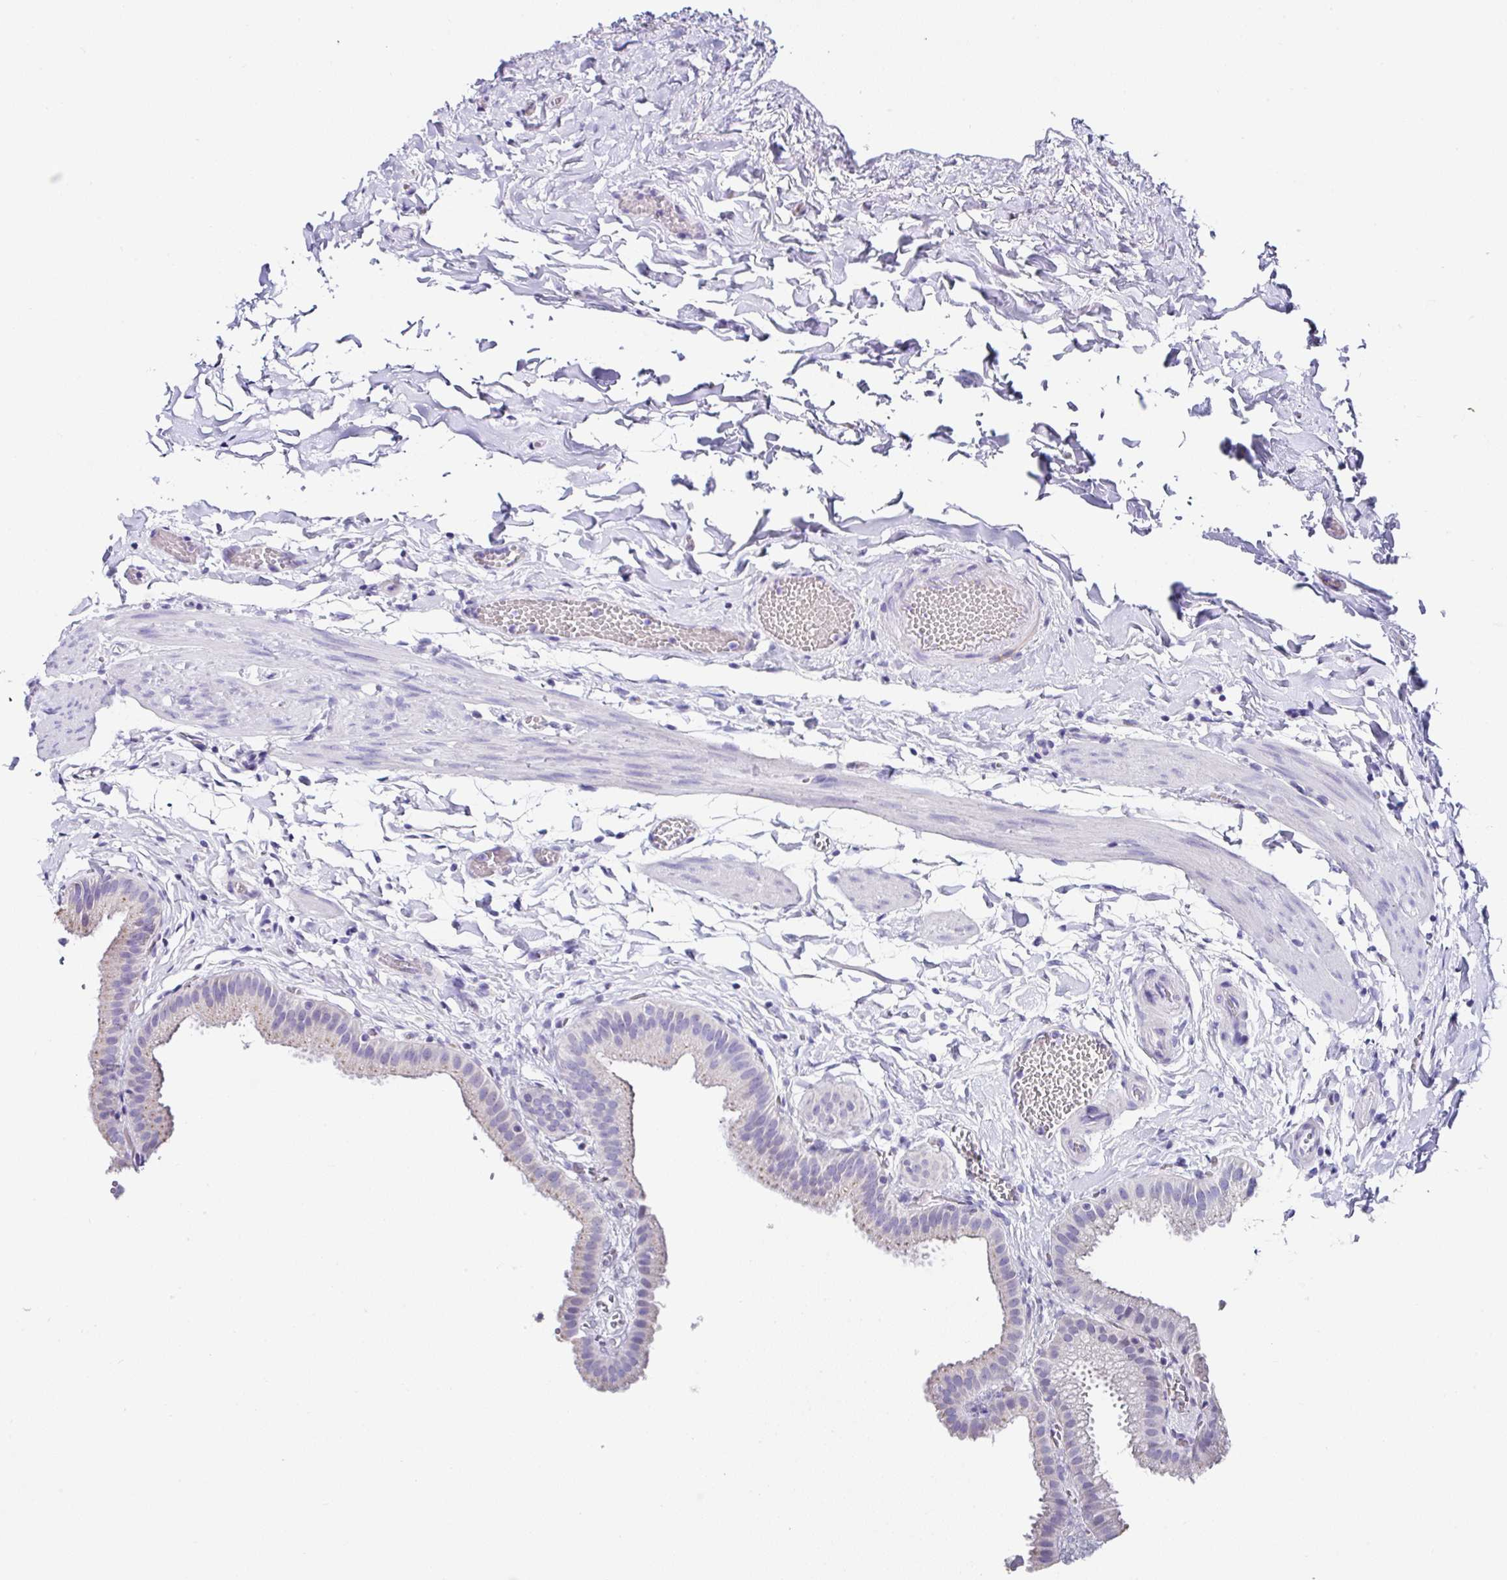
{"staining": {"intensity": "negative", "quantity": "none", "location": "none"}, "tissue": "gallbladder", "cell_type": "Glandular cells", "image_type": "normal", "snomed": [{"axis": "morphology", "description": "Normal tissue, NOS"}, {"axis": "topography", "description": "Gallbladder"}], "caption": "The IHC micrograph has no significant positivity in glandular cells of gallbladder.", "gene": "TMPRSS11E", "patient": {"sex": "female", "age": 63}}